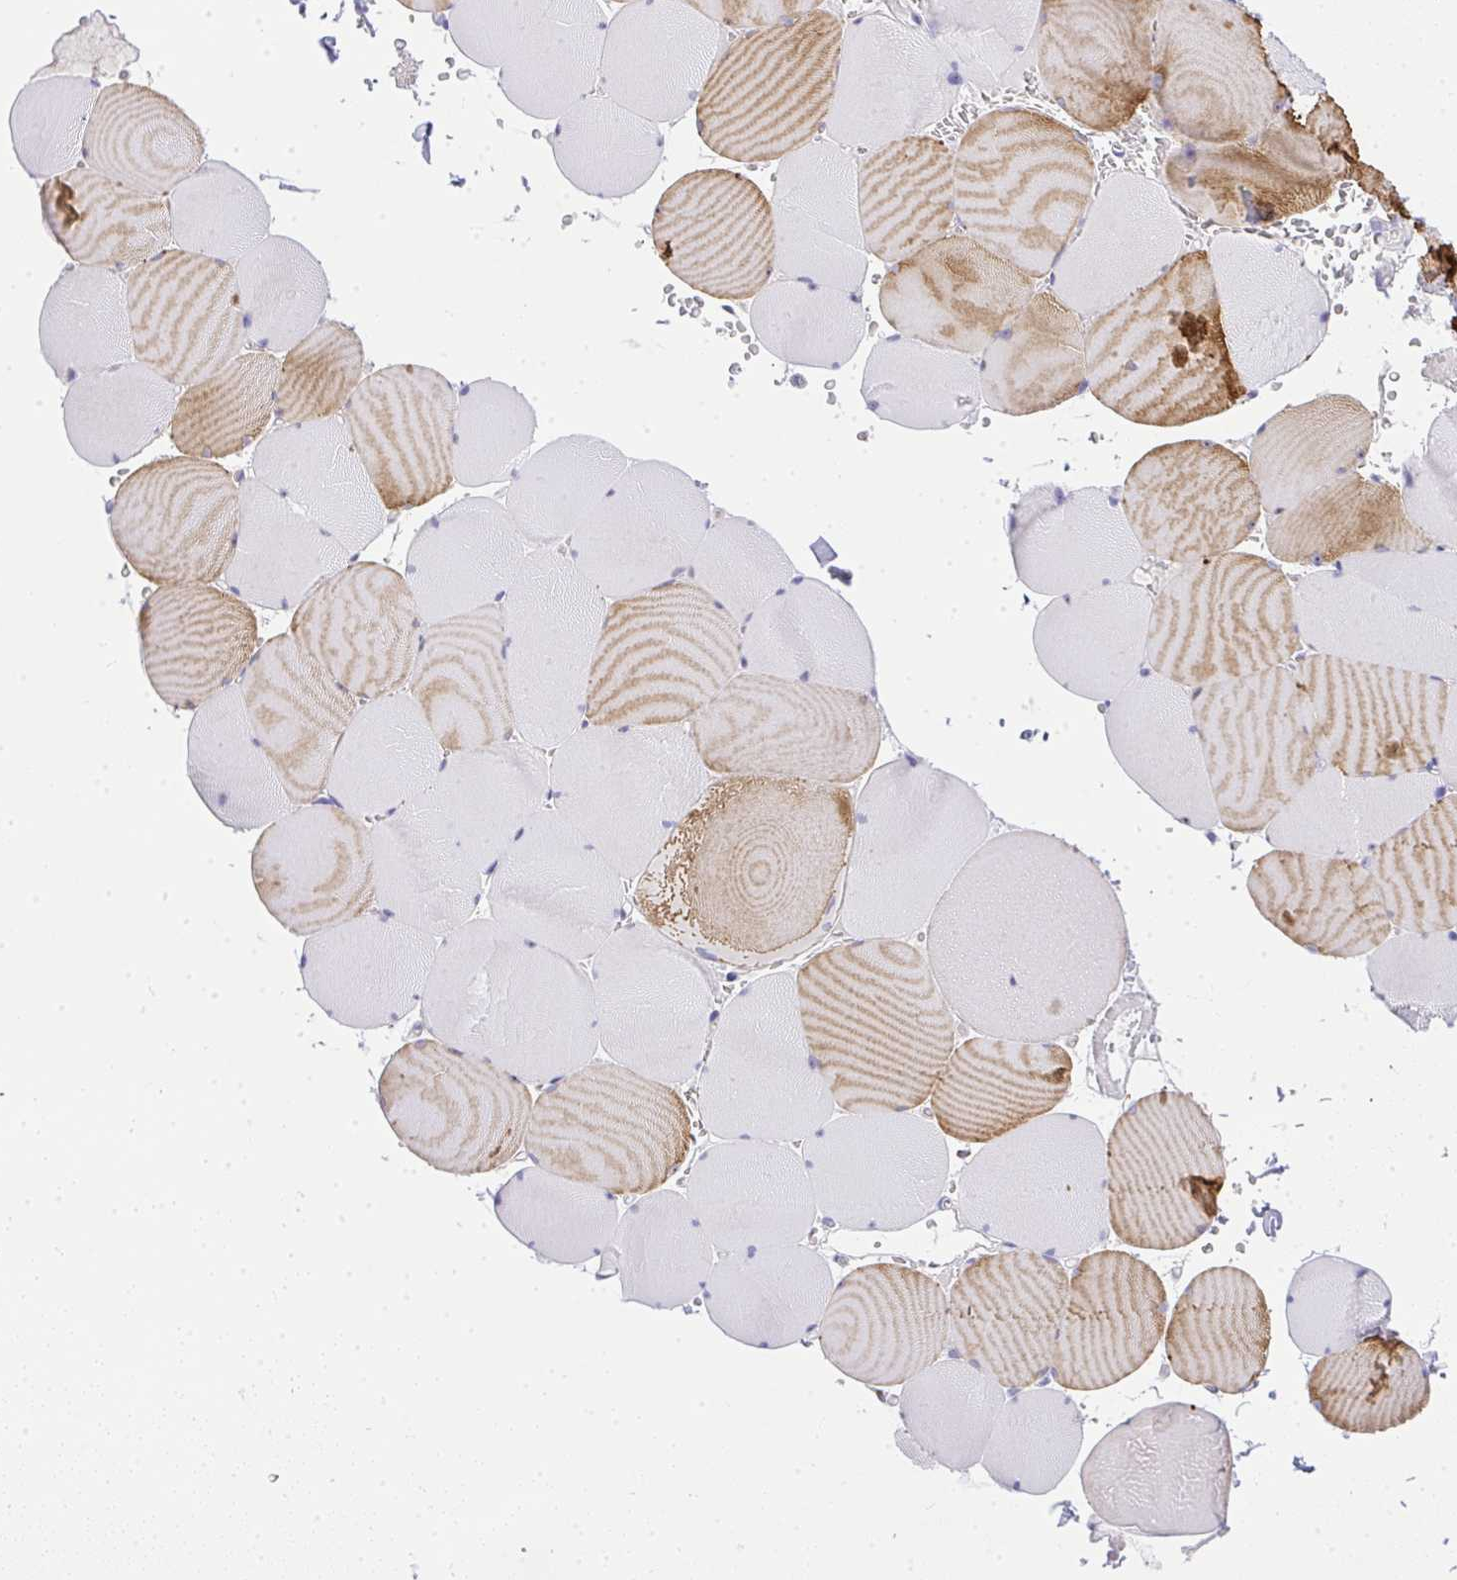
{"staining": {"intensity": "moderate", "quantity": "25%-75%", "location": "cytoplasmic/membranous"}, "tissue": "skeletal muscle", "cell_type": "Myocytes", "image_type": "normal", "snomed": [{"axis": "morphology", "description": "Normal tissue, NOS"}, {"axis": "topography", "description": "Skeletal muscle"}, {"axis": "topography", "description": "Head-Neck"}], "caption": "Immunohistochemical staining of normal human skeletal muscle displays medium levels of moderate cytoplasmic/membranous expression in about 25%-75% of myocytes.", "gene": "ADRA2C", "patient": {"sex": "male", "age": 66}}